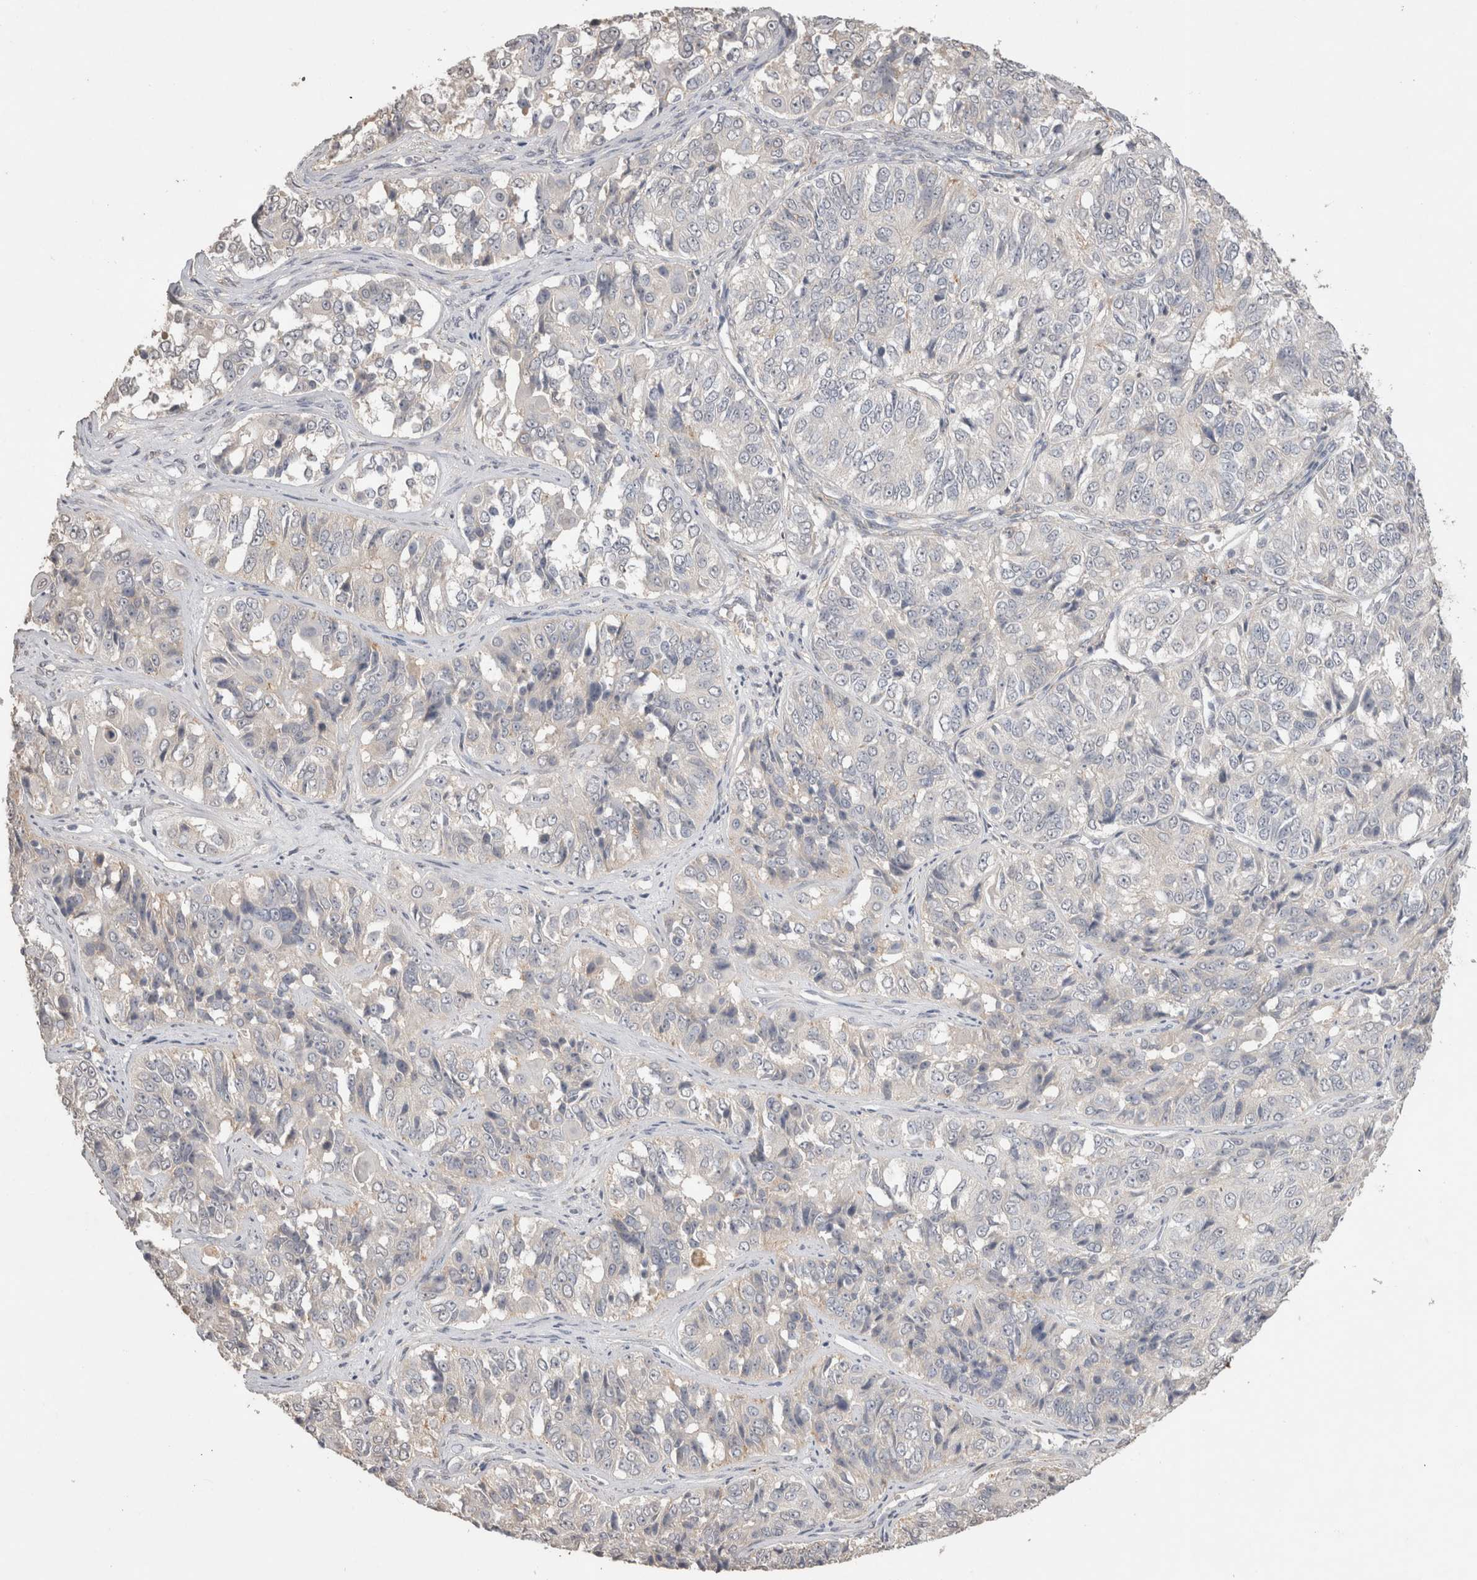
{"staining": {"intensity": "negative", "quantity": "none", "location": "none"}, "tissue": "ovarian cancer", "cell_type": "Tumor cells", "image_type": "cancer", "snomed": [{"axis": "morphology", "description": "Carcinoma, endometroid"}, {"axis": "topography", "description": "Ovary"}], "caption": "Immunohistochemical staining of ovarian cancer (endometroid carcinoma) displays no significant positivity in tumor cells. (Brightfield microscopy of DAB (3,3'-diaminobenzidine) IHC at high magnification).", "gene": "NAALADL2", "patient": {"sex": "female", "age": 51}}